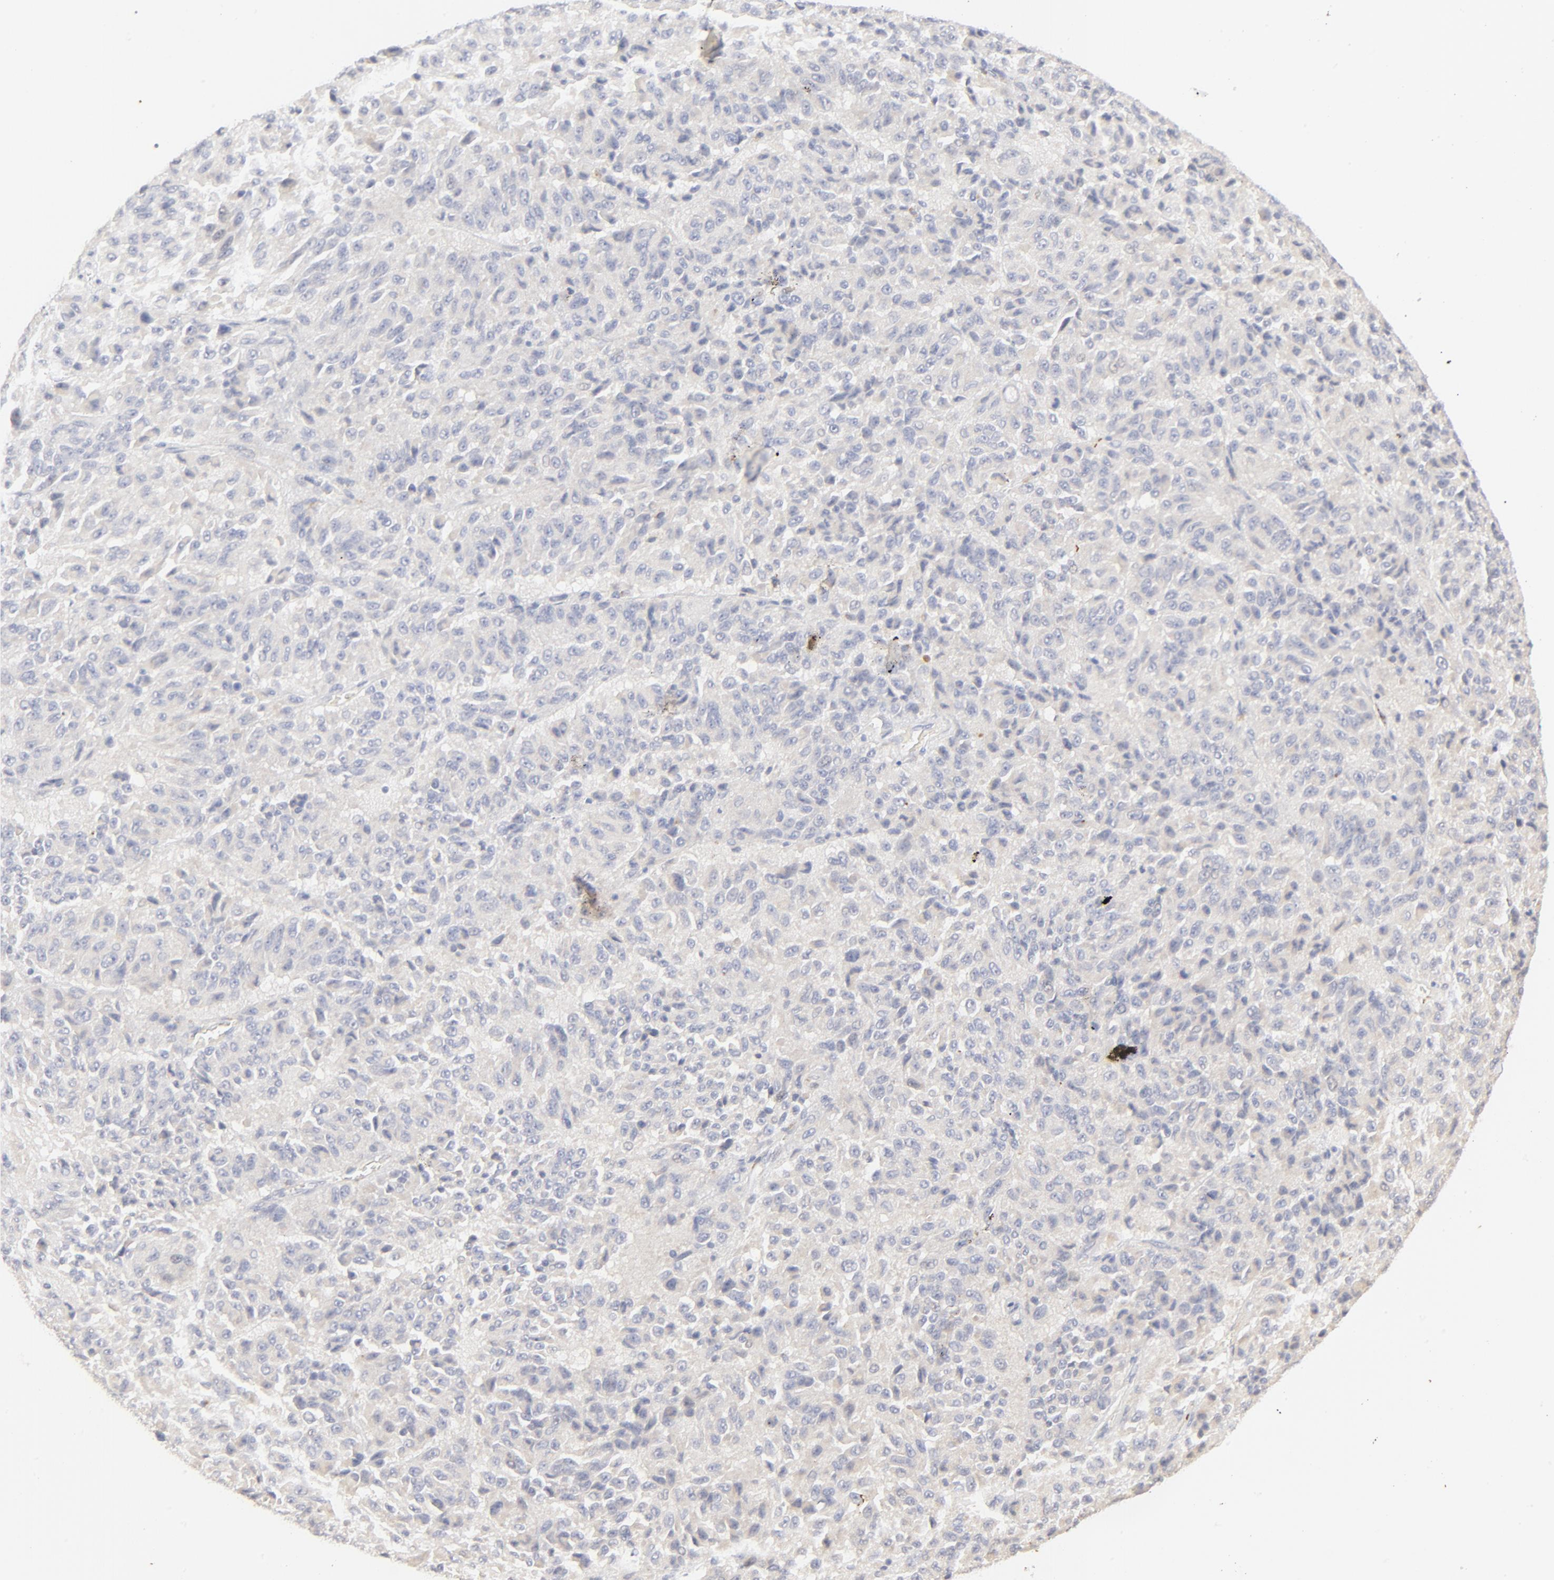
{"staining": {"intensity": "negative", "quantity": "none", "location": "none"}, "tissue": "melanoma", "cell_type": "Tumor cells", "image_type": "cancer", "snomed": [{"axis": "morphology", "description": "Malignant melanoma, Metastatic site"}, {"axis": "topography", "description": "Lung"}], "caption": "Malignant melanoma (metastatic site) was stained to show a protein in brown. There is no significant positivity in tumor cells. The staining is performed using DAB (3,3'-diaminobenzidine) brown chromogen with nuclei counter-stained in using hematoxylin.", "gene": "NKX2-2", "patient": {"sex": "male", "age": 64}}